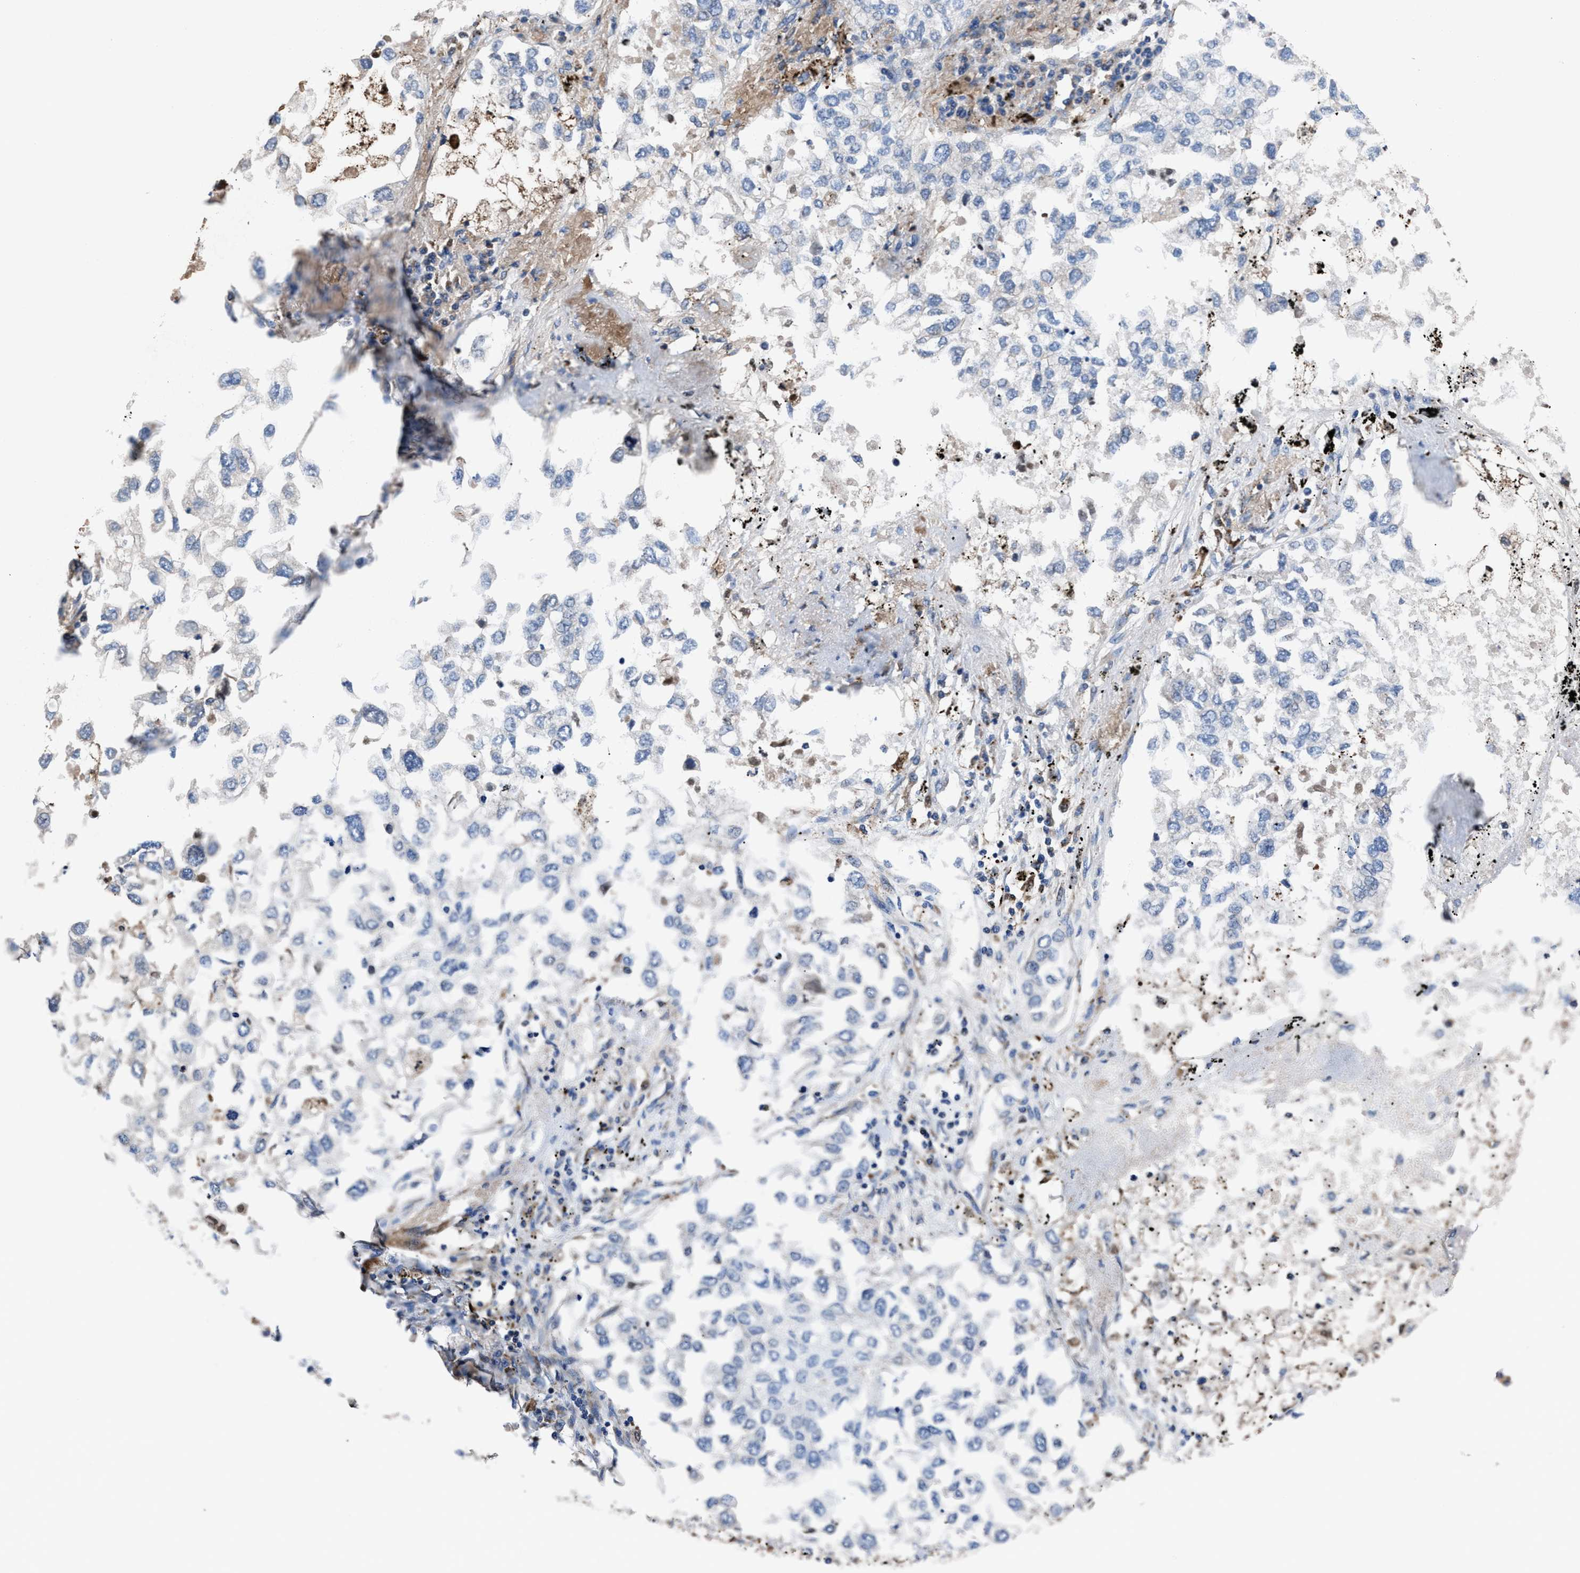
{"staining": {"intensity": "negative", "quantity": "none", "location": "none"}, "tissue": "lung cancer", "cell_type": "Tumor cells", "image_type": "cancer", "snomed": [{"axis": "morphology", "description": "Inflammation, NOS"}, {"axis": "morphology", "description": "Adenocarcinoma, NOS"}, {"axis": "topography", "description": "Lung"}], "caption": "Tumor cells are negative for brown protein staining in lung cancer (adenocarcinoma).", "gene": "PRR15L", "patient": {"sex": "male", "age": 63}}